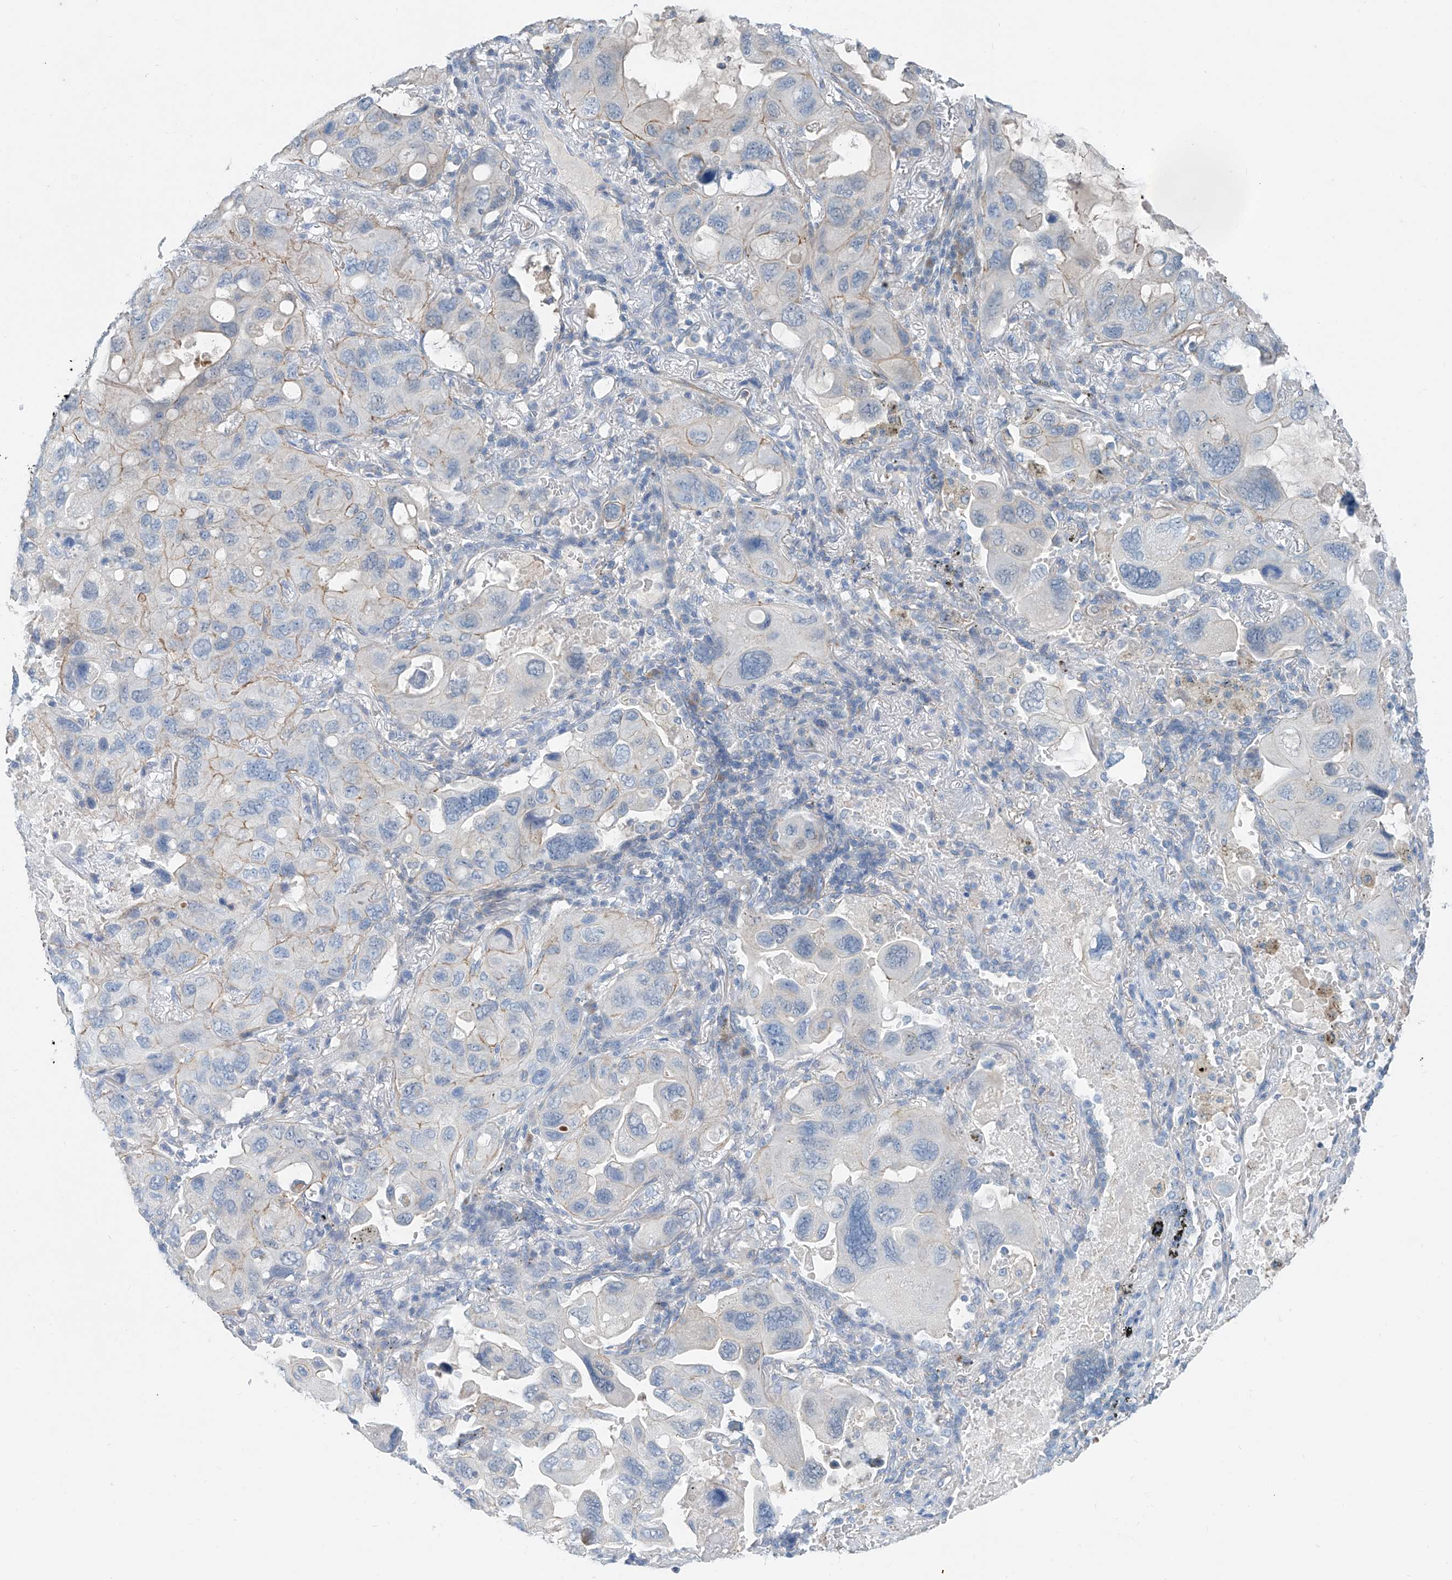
{"staining": {"intensity": "negative", "quantity": "none", "location": "none"}, "tissue": "lung cancer", "cell_type": "Tumor cells", "image_type": "cancer", "snomed": [{"axis": "morphology", "description": "Squamous cell carcinoma, NOS"}, {"axis": "topography", "description": "Lung"}], "caption": "Immunohistochemical staining of lung cancer (squamous cell carcinoma) demonstrates no significant expression in tumor cells. (Brightfield microscopy of DAB (3,3'-diaminobenzidine) immunohistochemistry (IHC) at high magnification).", "gene": "ANKRD34A", "patient": {"sex": "female", "age": 73}}